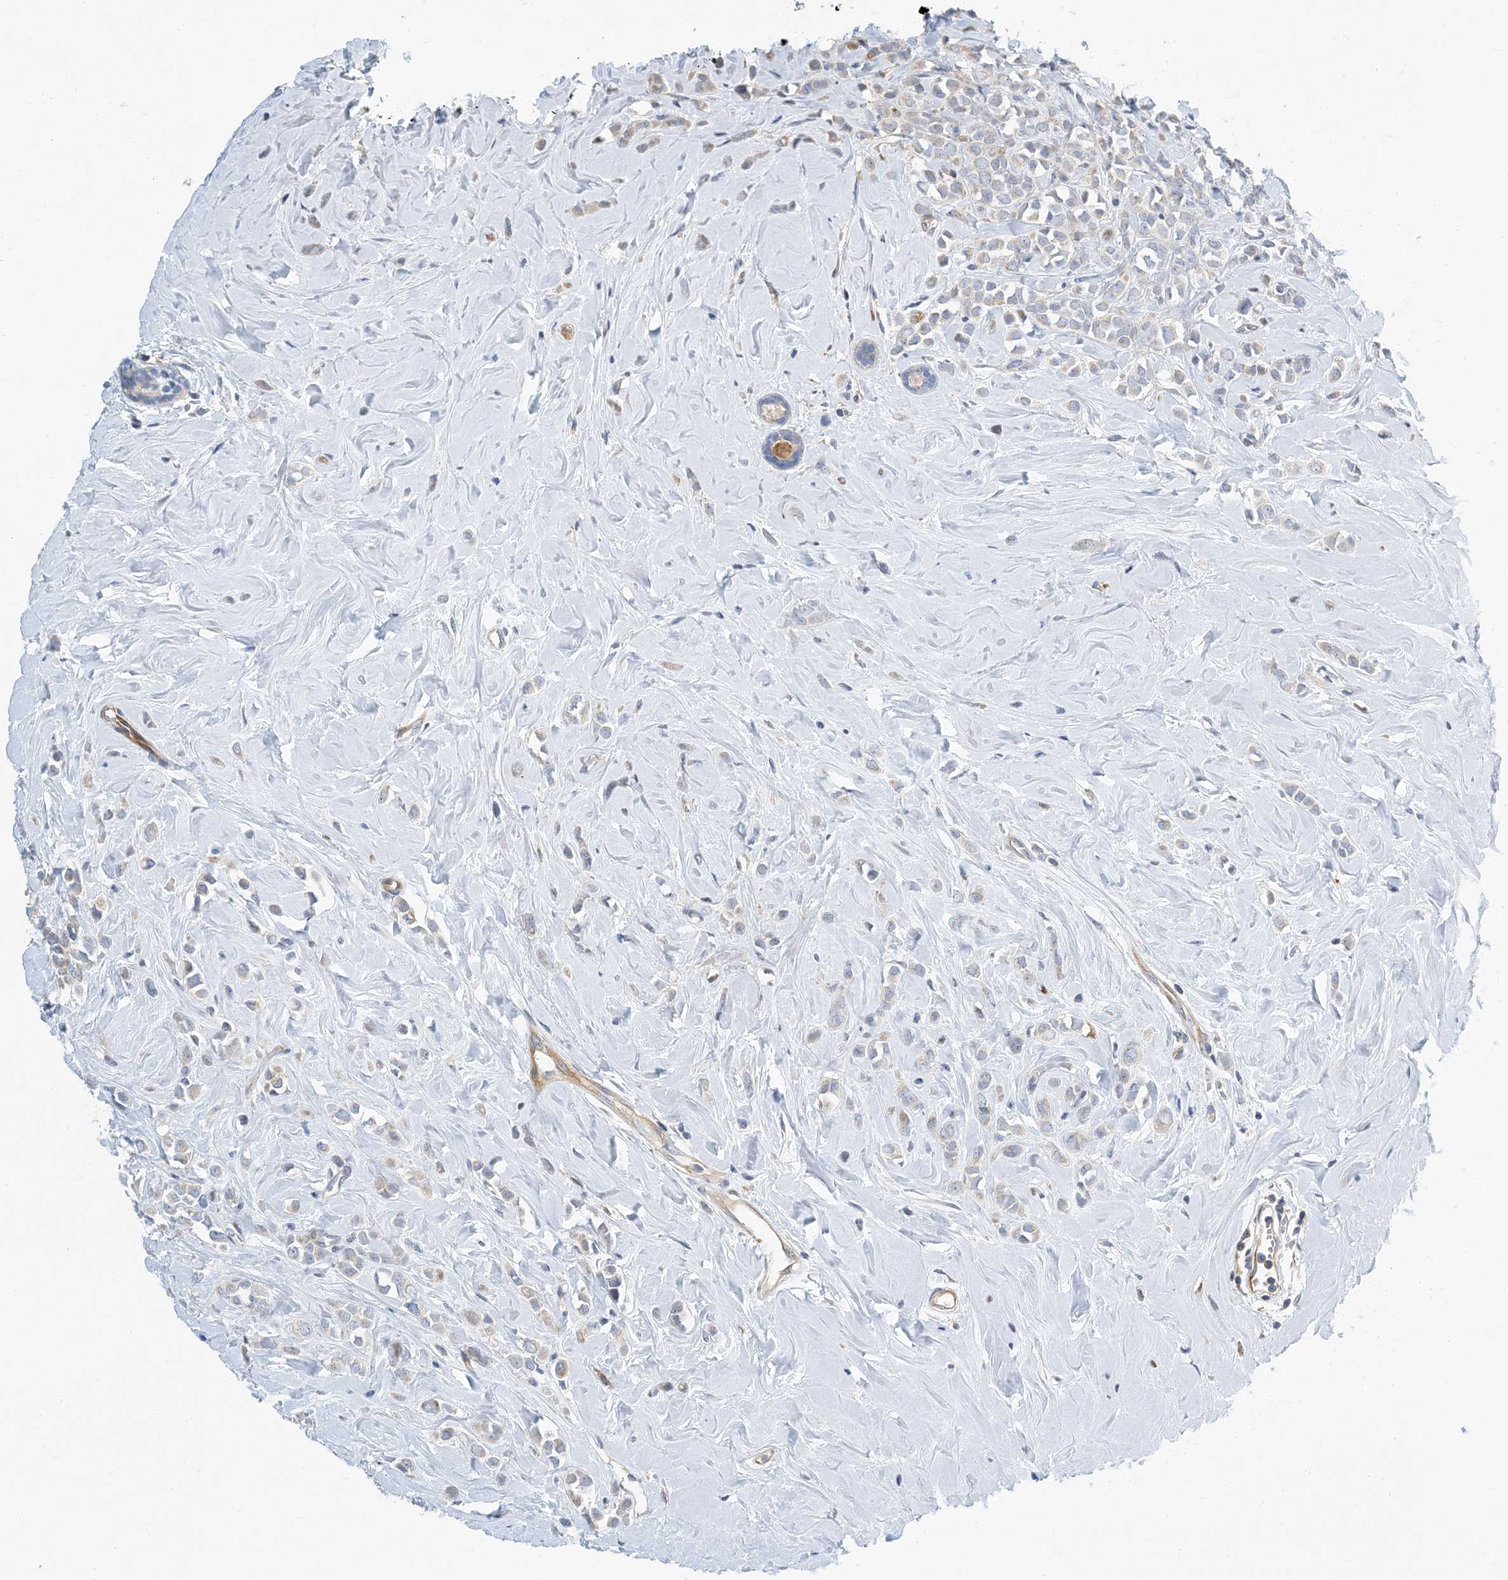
{"staining": {"intensity": "weak", "quantity": "<25%", "location": "cytoplasmic/membranous"}, "tissue": "breast cancer", "cell_type": "Tumor cells", "image_type": "cancer", "snomed": [{"axis": "morphology", "description": "Lobular carcinoma"}, {"axis": "topography", "description": "Breast"}], "caption": "A photomicrograph of breast lobular carcinoma stained for a protein exhibits no brown staining in tumor cells.", "gene": "PCDHA2", "patient": {"sex": "female", "age": 47}}